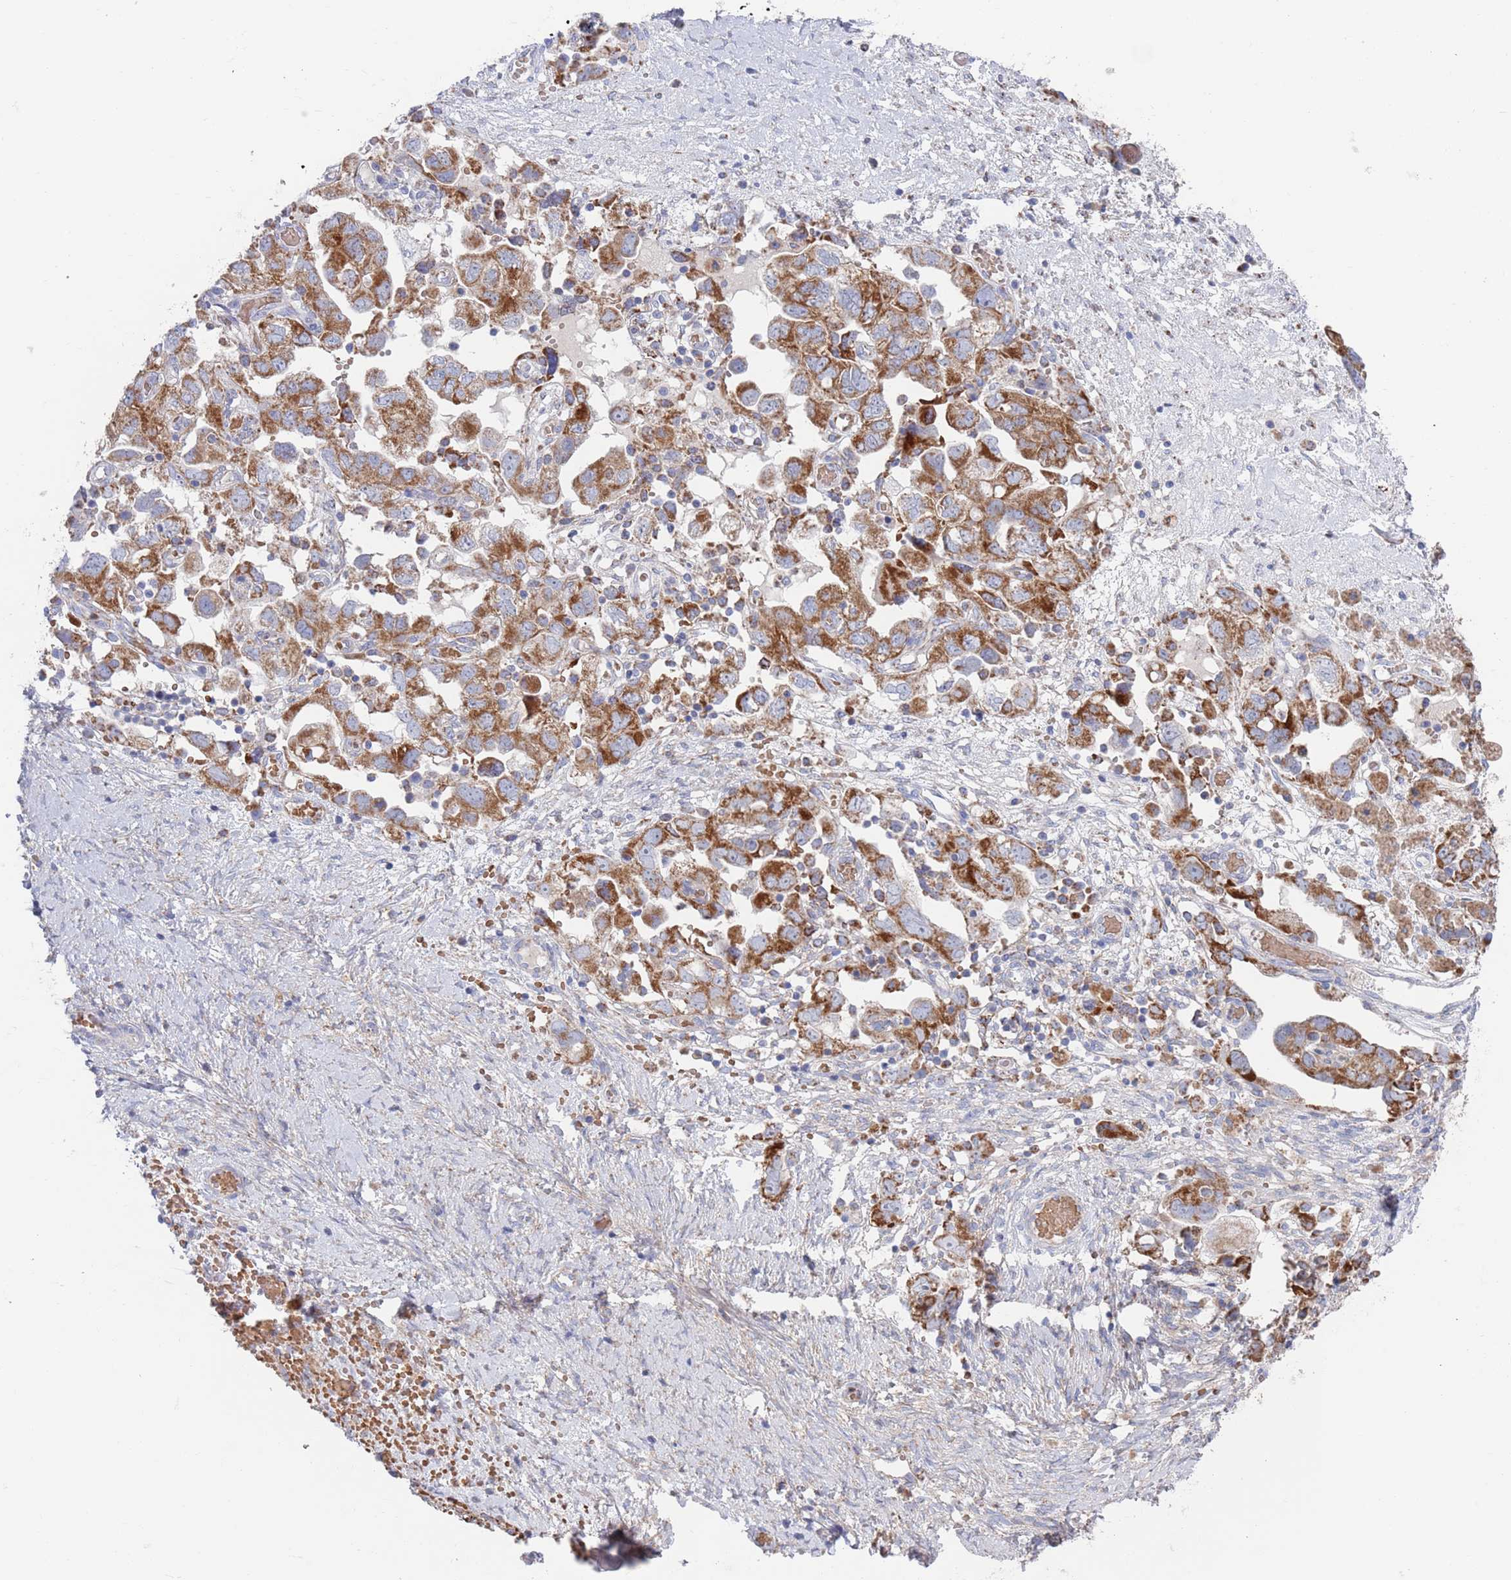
{"staining": {"intensity": "strong", "quantity": ">75%", "location": "cytoplasmic/membranous"}, "tissue": "ovarian cancer", "cell_type": "Tumor cells", "image_type": "cancer", "snomed": [{"axis": "morphology", "description": "Carcinoma, NOS"}, {"axis": "morphology", "description": "Cystadenocarcinoma, serous, NOS"}, {"axis": "topography", "description": "Ovary"}], "caption": "Human ovarian cancer (serous cystadenocarcinoma) stained with a protein marker exhibits strong staining in tumor cells.", "gene": "CHCHD6", "patient": {"sex": "female", "age": 69}}